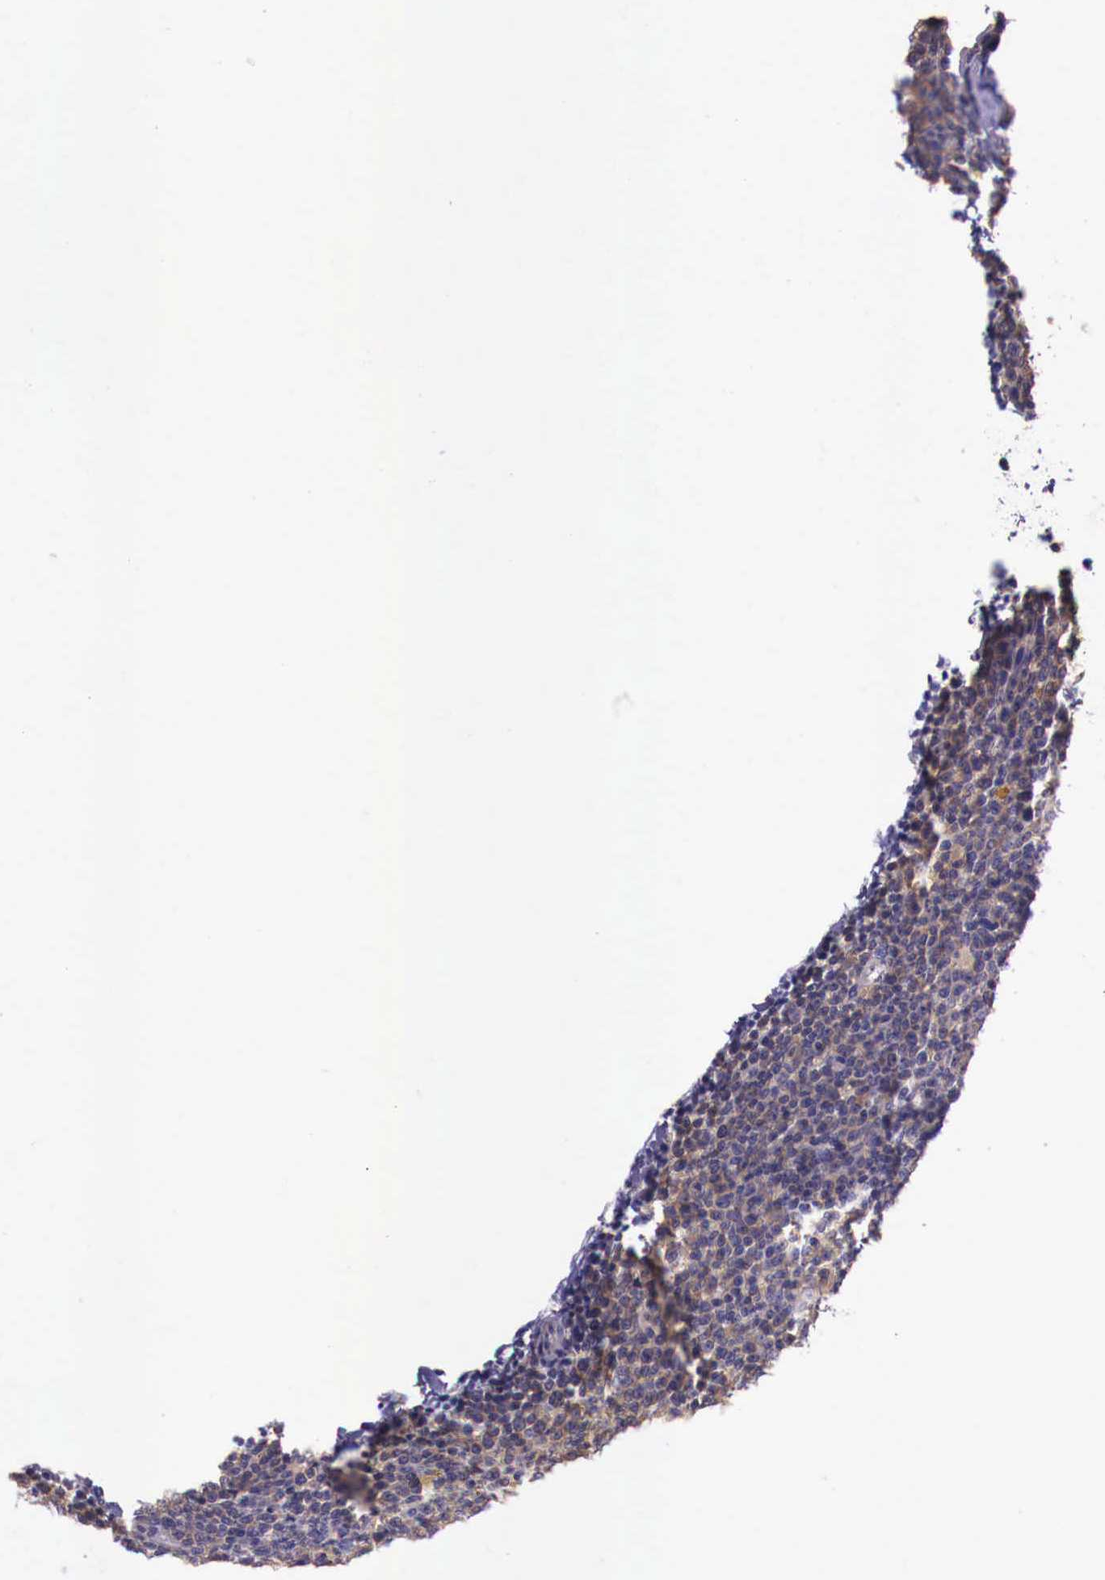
{"staining": {"intensity": "weak", "quantity": "25%-75%", "location": "cytoplasmic/membranous"}, "tissue": "lymphoma", "cell_type": "Tumor cells", "image_type": "cancer", "snomed": [{"axis": "morphology", "description": "Malignant lymphoma, non-Hodgkin's type, Low grade"}, {"axis": "topography", "description": "Lymph node"}], "caption": "IHC of malignant lymphoma, non-Hodgkin's type (low-grade) demonstrates low levels of weak cytoplasmic/membranous positivity in approximately 25%-75% of tumor cells. (IHC, brightfield microscopy, high magnification).", "gene": "GRIPAP1", "patient": {"sex": "male", "age": 50}}